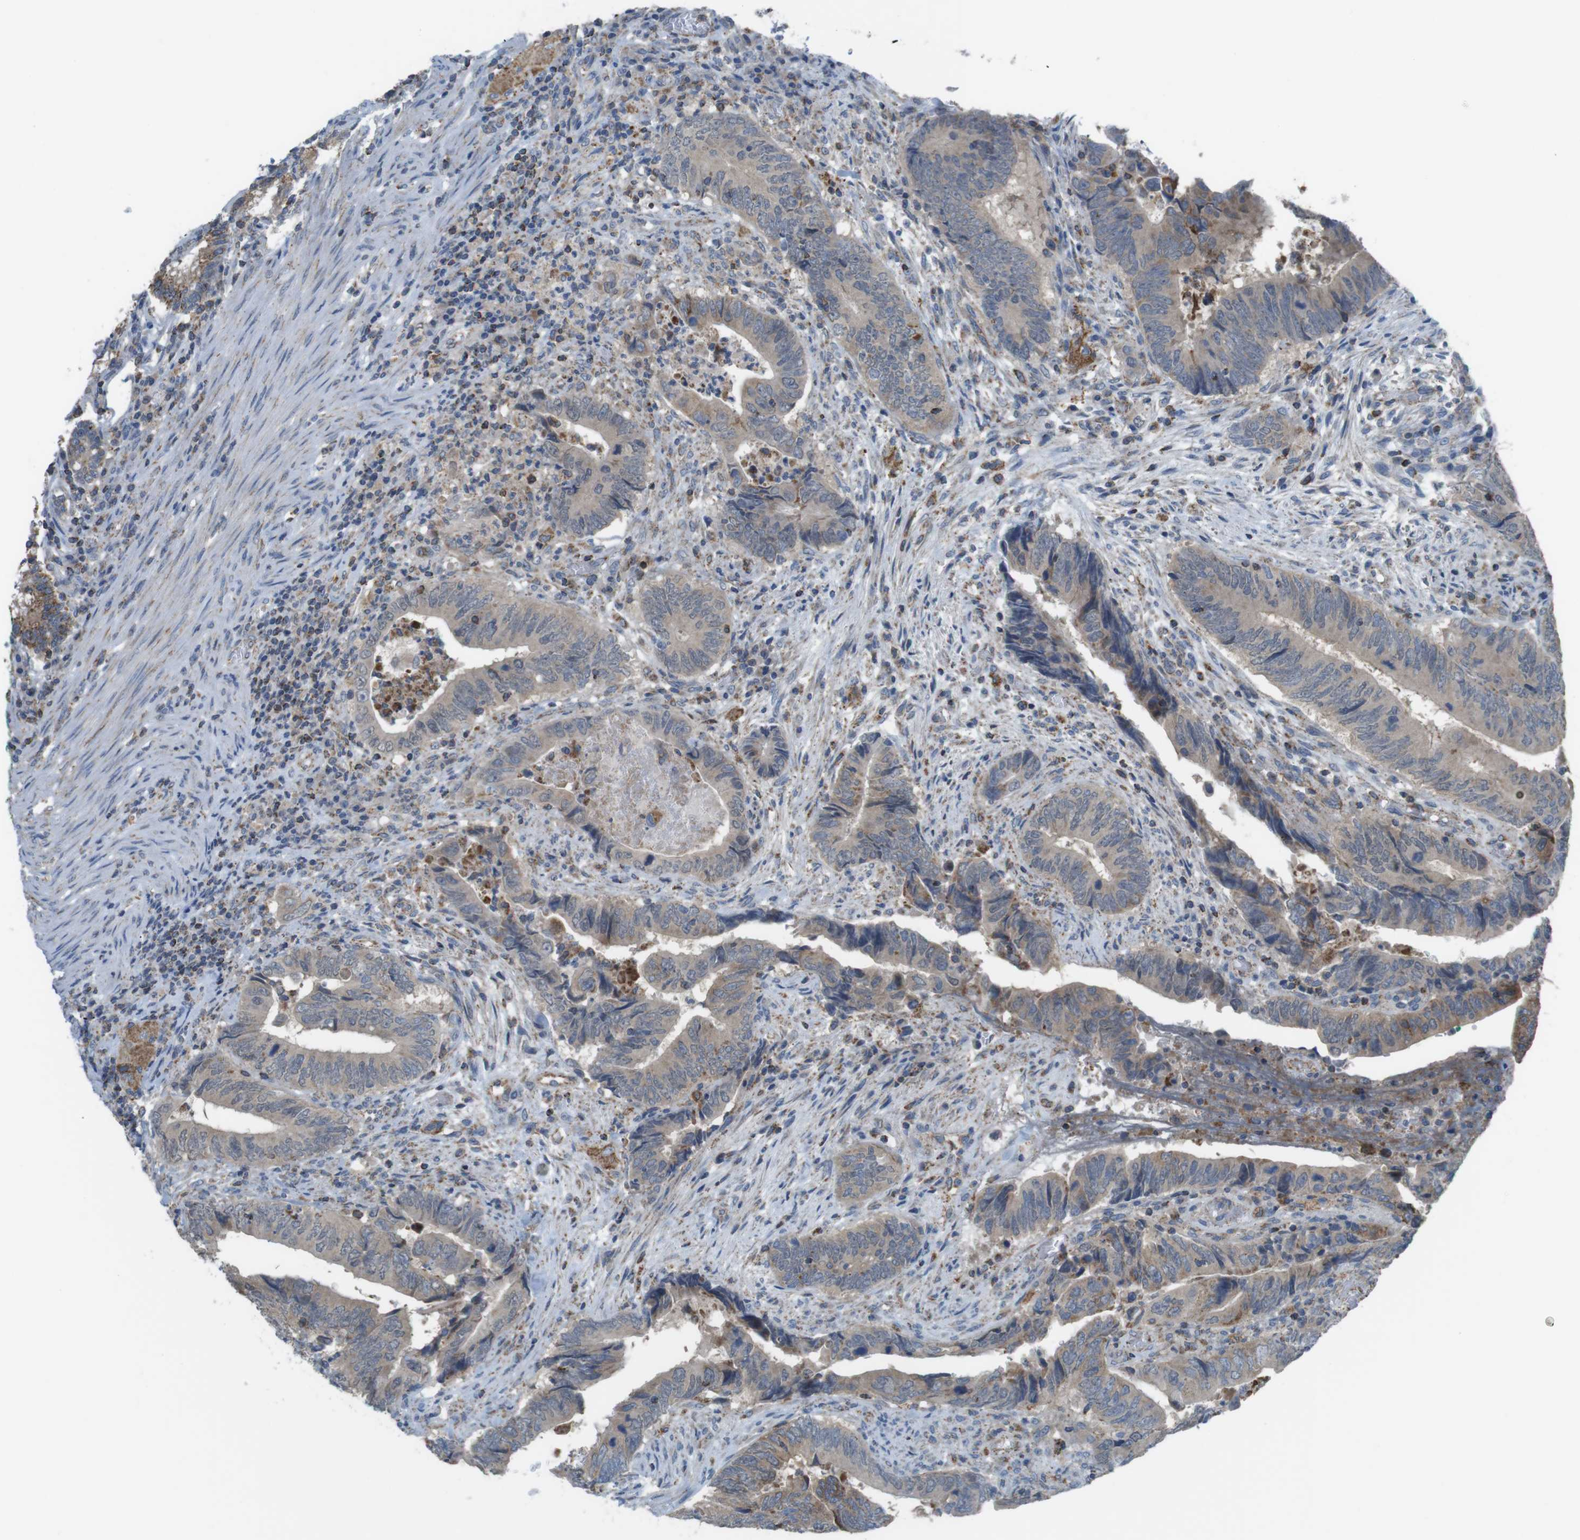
{"staining": {"intensity": "moderate", "quantity": ">75%", "location": "cytoplasmic/membranous"}, "tissue": "colorectal cancer", "cell_type": "Tumor cells", "image_type": "cancer", "snomed": [{"axis": "morphology", "description": "Normal tissue, NOS"}, {"axis": "morphology", "description": "Adenocarcinoma, NOS"}, {"axis": "topography", "description": "Colon"}], "caption": "A high-resolution photomicrograph shows immunohistochemistry staining of adenocarcinoma (colorectal), which shows moderate cytoplasmic/membranous positivity in approximately >75% of tumor cells.", "gene": "GRIK2", "patient": {"sex": "male", "age": 56}}